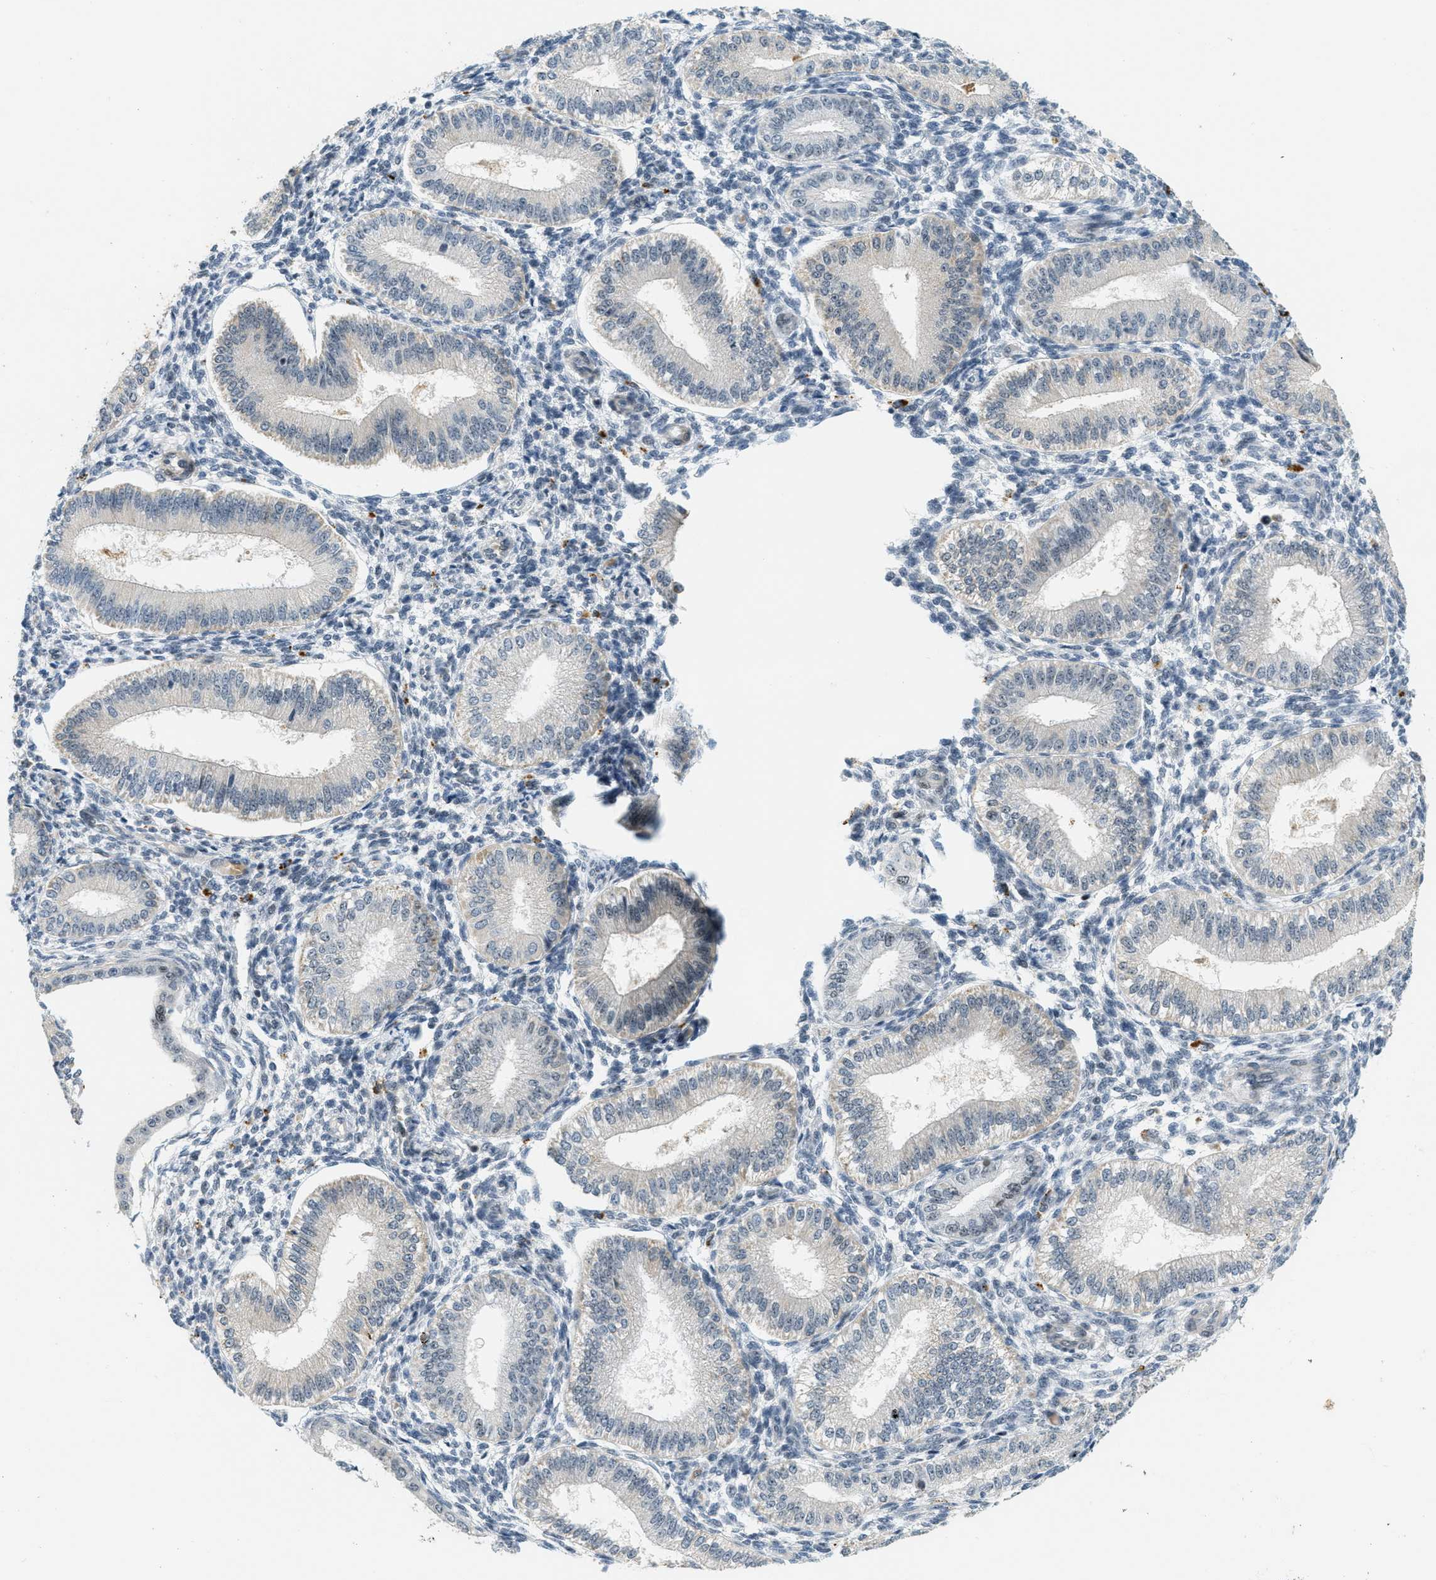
{"staining": {"intensity": "negative", "quantity": "none", "location": "none"}, "tissue": "endometrium", "cell_type": "Cells in endometrial stroma", "image_type": "normal", "snomed": [{"axis": "morphology", "description": "Normal tissue, NOS"}, {"axis": "topography", "description": "Endometrium"}], "caption": "Human endometrium stained for a protein using IHC displays no staining in cells in endometrial stroma.", "gene": "DDX47", "patient": {"sex": "female", "age": 39}}